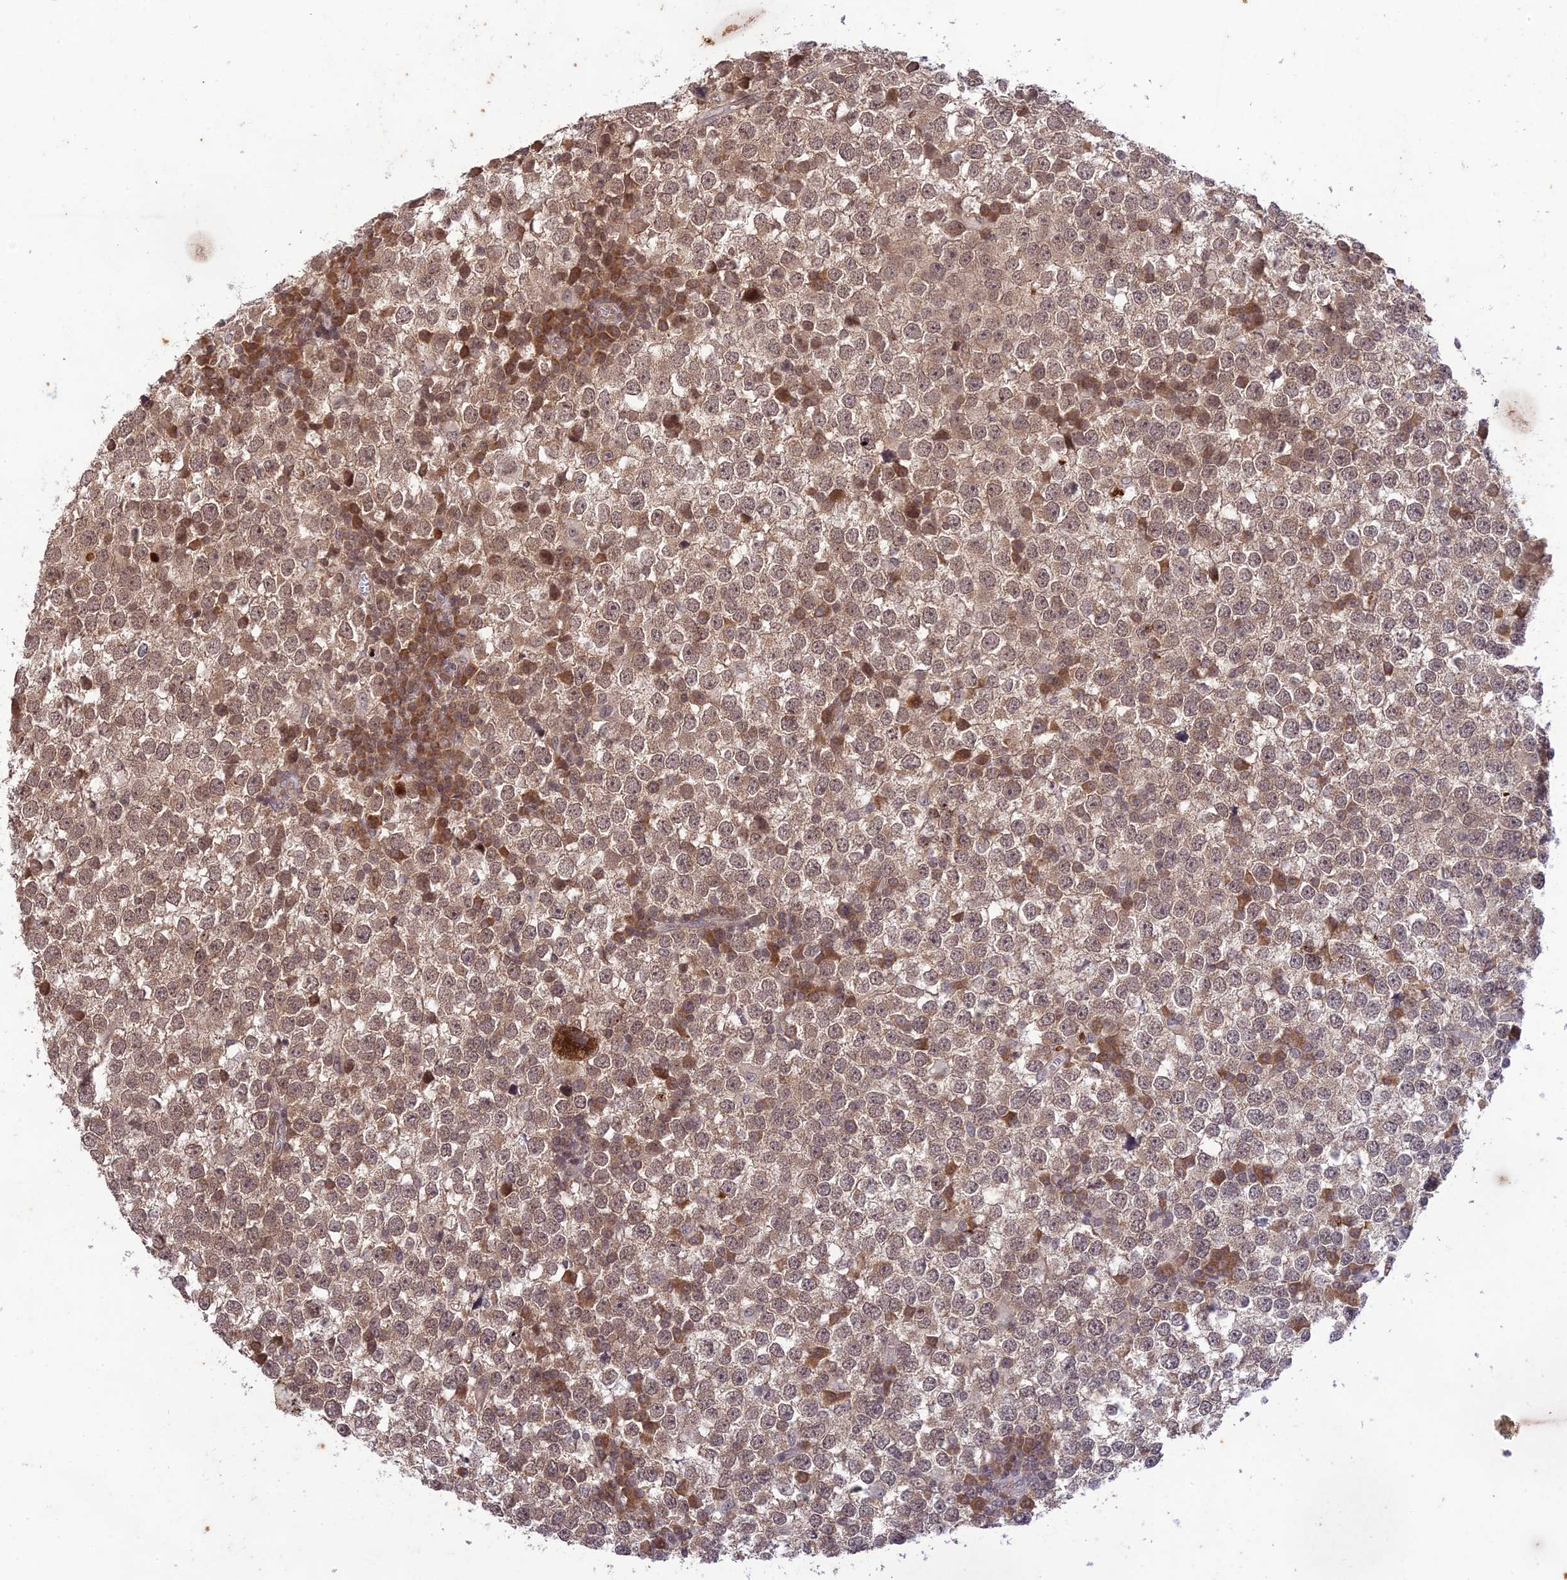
{"staining": {"intensity": "moderate", "quantity": ">75%", "location": "cytoplasmic/membranous"}, "tissue": "testis cancer", "cell_type": "Tumor cells", "image_type": "cancer", "snomed": [{"axis": "morphology", "description": "Seminoma, NOS"}, {"axis": "topography", "description": "Testis"}], "caption": "Testis seminoma stained with a protein marker shows moderate staining in tumor cells.", "gene": "TEKT1", "patient": {"sex": "male", "age": 65}}